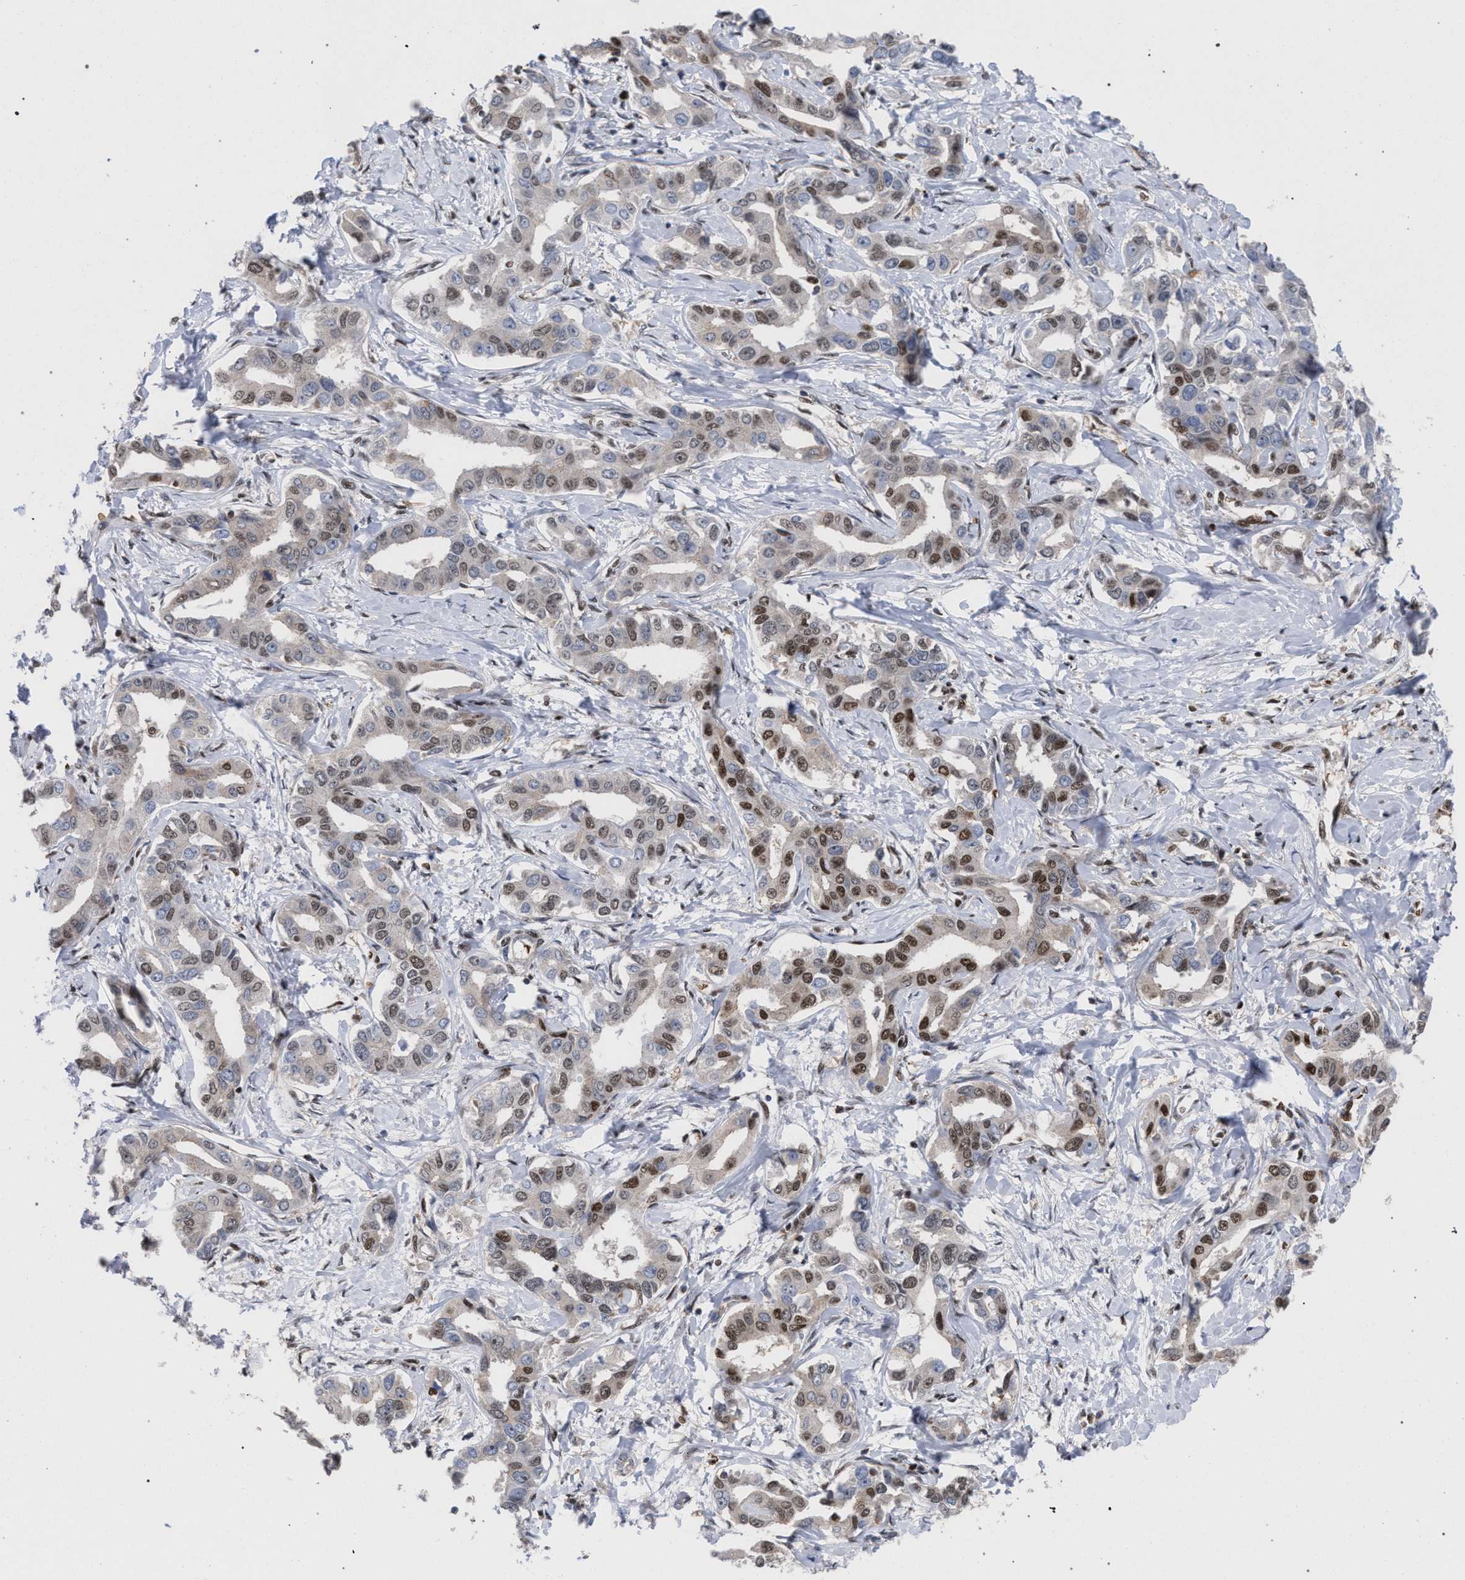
{"staining": {"intensity": "moderate", "quantity": ">75%", "location": "nuclear"}, "tissue": "liver cancer", "cell_type": "Tumor cells", "image_type": "cancer", "snomed": [{"axis": "morphology", "description": "Cholangiocarcinoma"}, {"axis": "topography", "description": "Liver"}], "caption": "High-magnification brightfield microscopy of liver cancer stained with DAB (3,3'-diaminobenzidine) (brown) and counterstained with hematoxylin (blue). tumor cells exhibit moderate nuclear positivity is identified in approximately>75% of cells.", "gene": "SCAF4", "patient": {"sex": "male", "age": 59}}